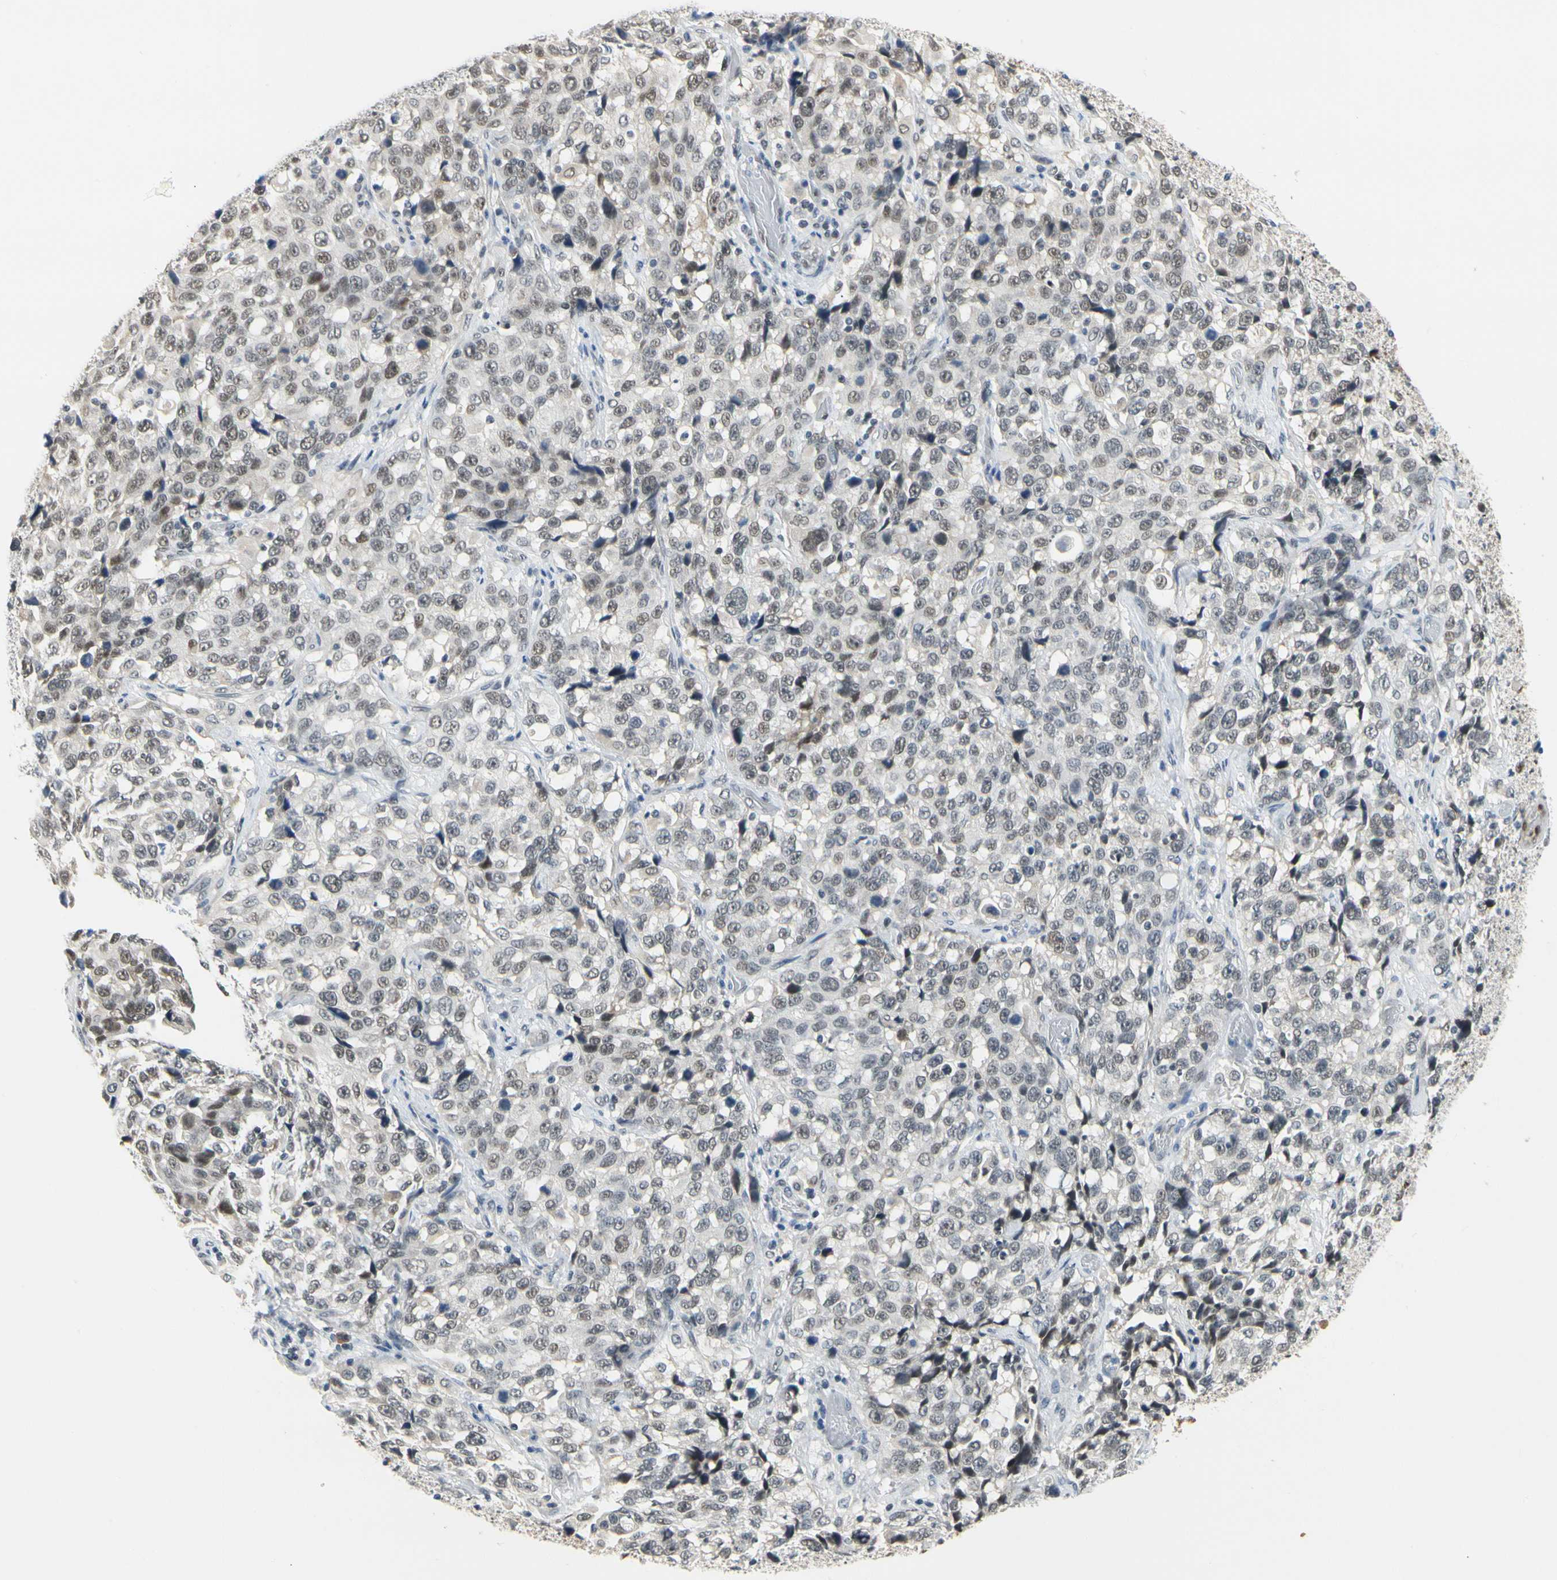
{"staining": {"intensity": "strong", "quantity": ">75%", "location": "nuclear"}, "tissue": "stomach cancer", "cell_type": "Tumor cells", "image_type": "cancer", "snomed": [{"axis": "morphology", "description": "Normal tissue, NOS"}, {"axis": "morphology", "description": "Adenocarcinoma, NOS"}, {"axis": "topography", "description": "Stomach"}], "caption": "A photomicrograph of human stomach adenocarcinoma stained for a protein reveals strong nuclear brown staining in tumor cells.", "gene": "ZSCAN16", "patient": {"sex": "male", "age": 48}}